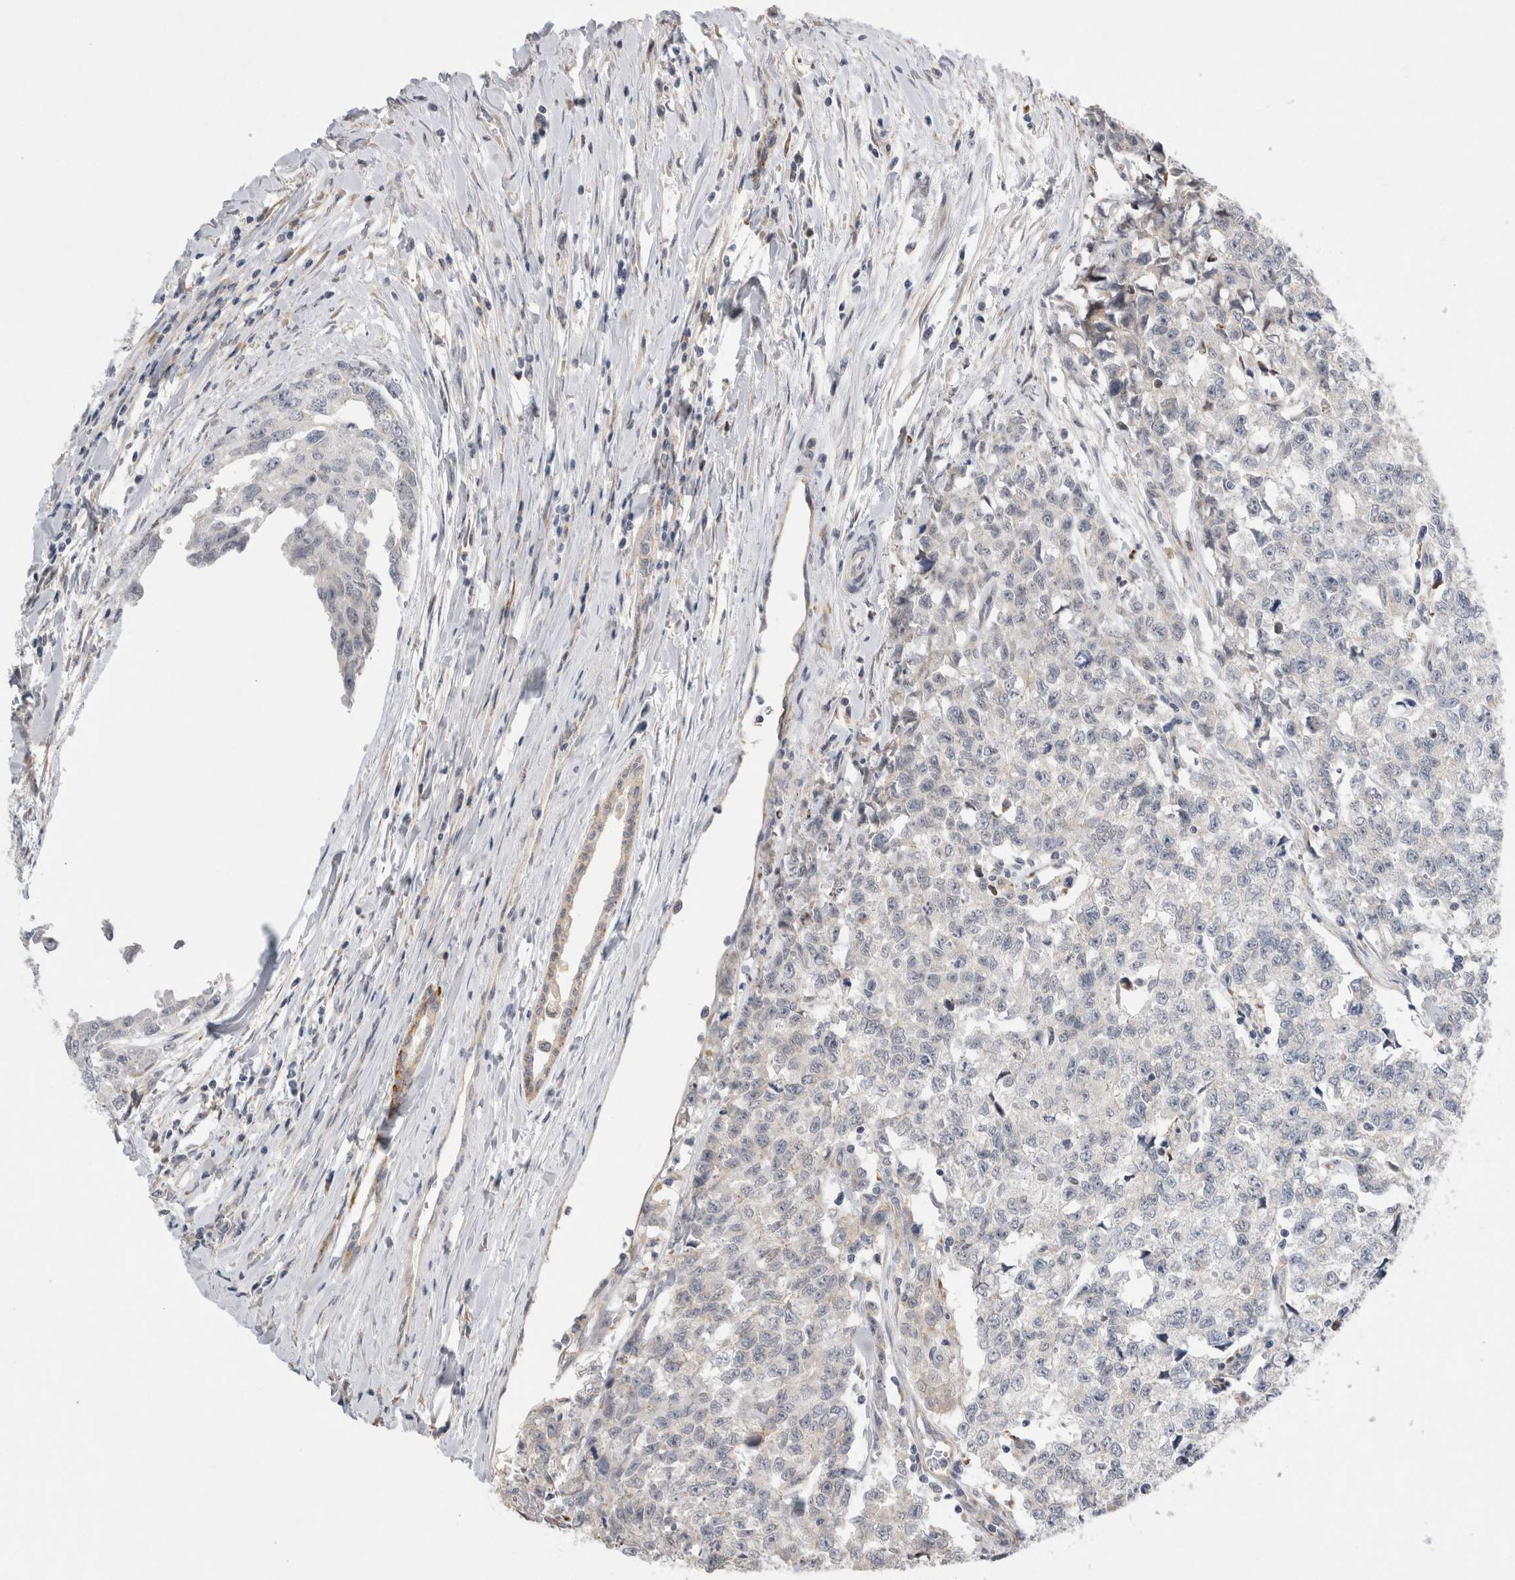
{"staining": {"intensity": "negative", "quantity": "none", "location": "none"}, "tissue": "testis cancer", "cell_type": "Tumor cells", "image_type": "cancer", "snomed": [{"axis": "morphology", "description": "Carcinoma, Embryonal, NOS"}, {"axis": "topography", "description": "Testis"}], "caption": "Immunohistochemistry (IHC) of testis cancer (embryonal carcinoma) exhibits no staining in tumor cells. The staining is performed using DAB brown chromogen with nuclei counter-stained in using hematoxylin.", "gene": "TRMT9B", "patient": {"sex": "male", "age": 28}}